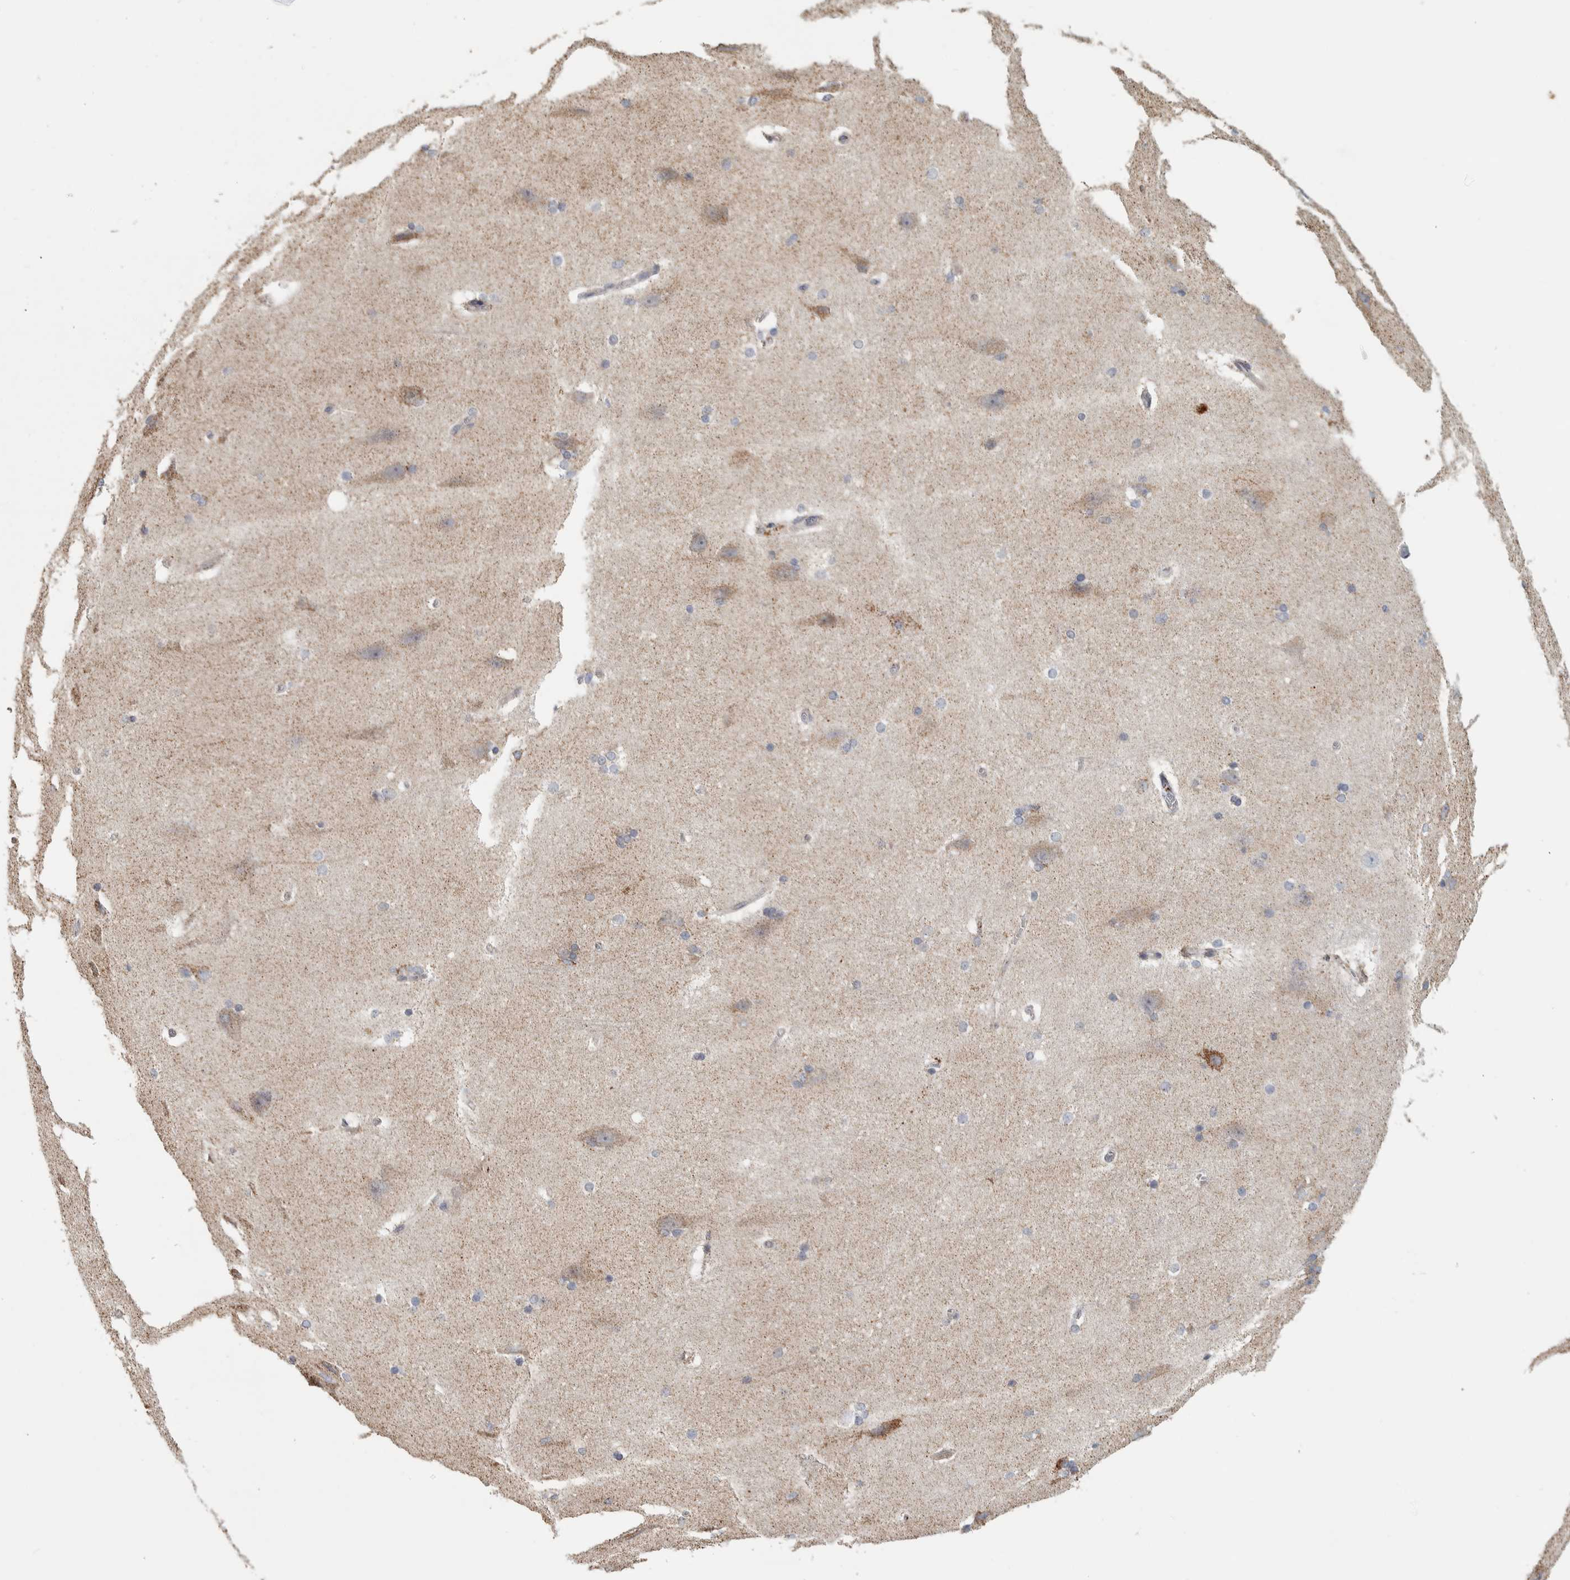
{"staining": {"intensity": "negative", "quantity": "none", "location": "none"}, "tissue": "cerebral cortex", "cell_type": "Endothelial cells", "image_type": "normal", "snomed": [{"axis": "morphology", "description": "Normal tissue, NOS"}, {"axis": "topography", "description": "Cerebral cortex"}, {"axis": "topography", "description": "Hippocampus"}], "caption": "Cerebral cortex stained for a protein using IHC demonstrates no positivity endothelial cells.", "gene": "FAM78A", "patient": {"sex": "female", "age": 19}}